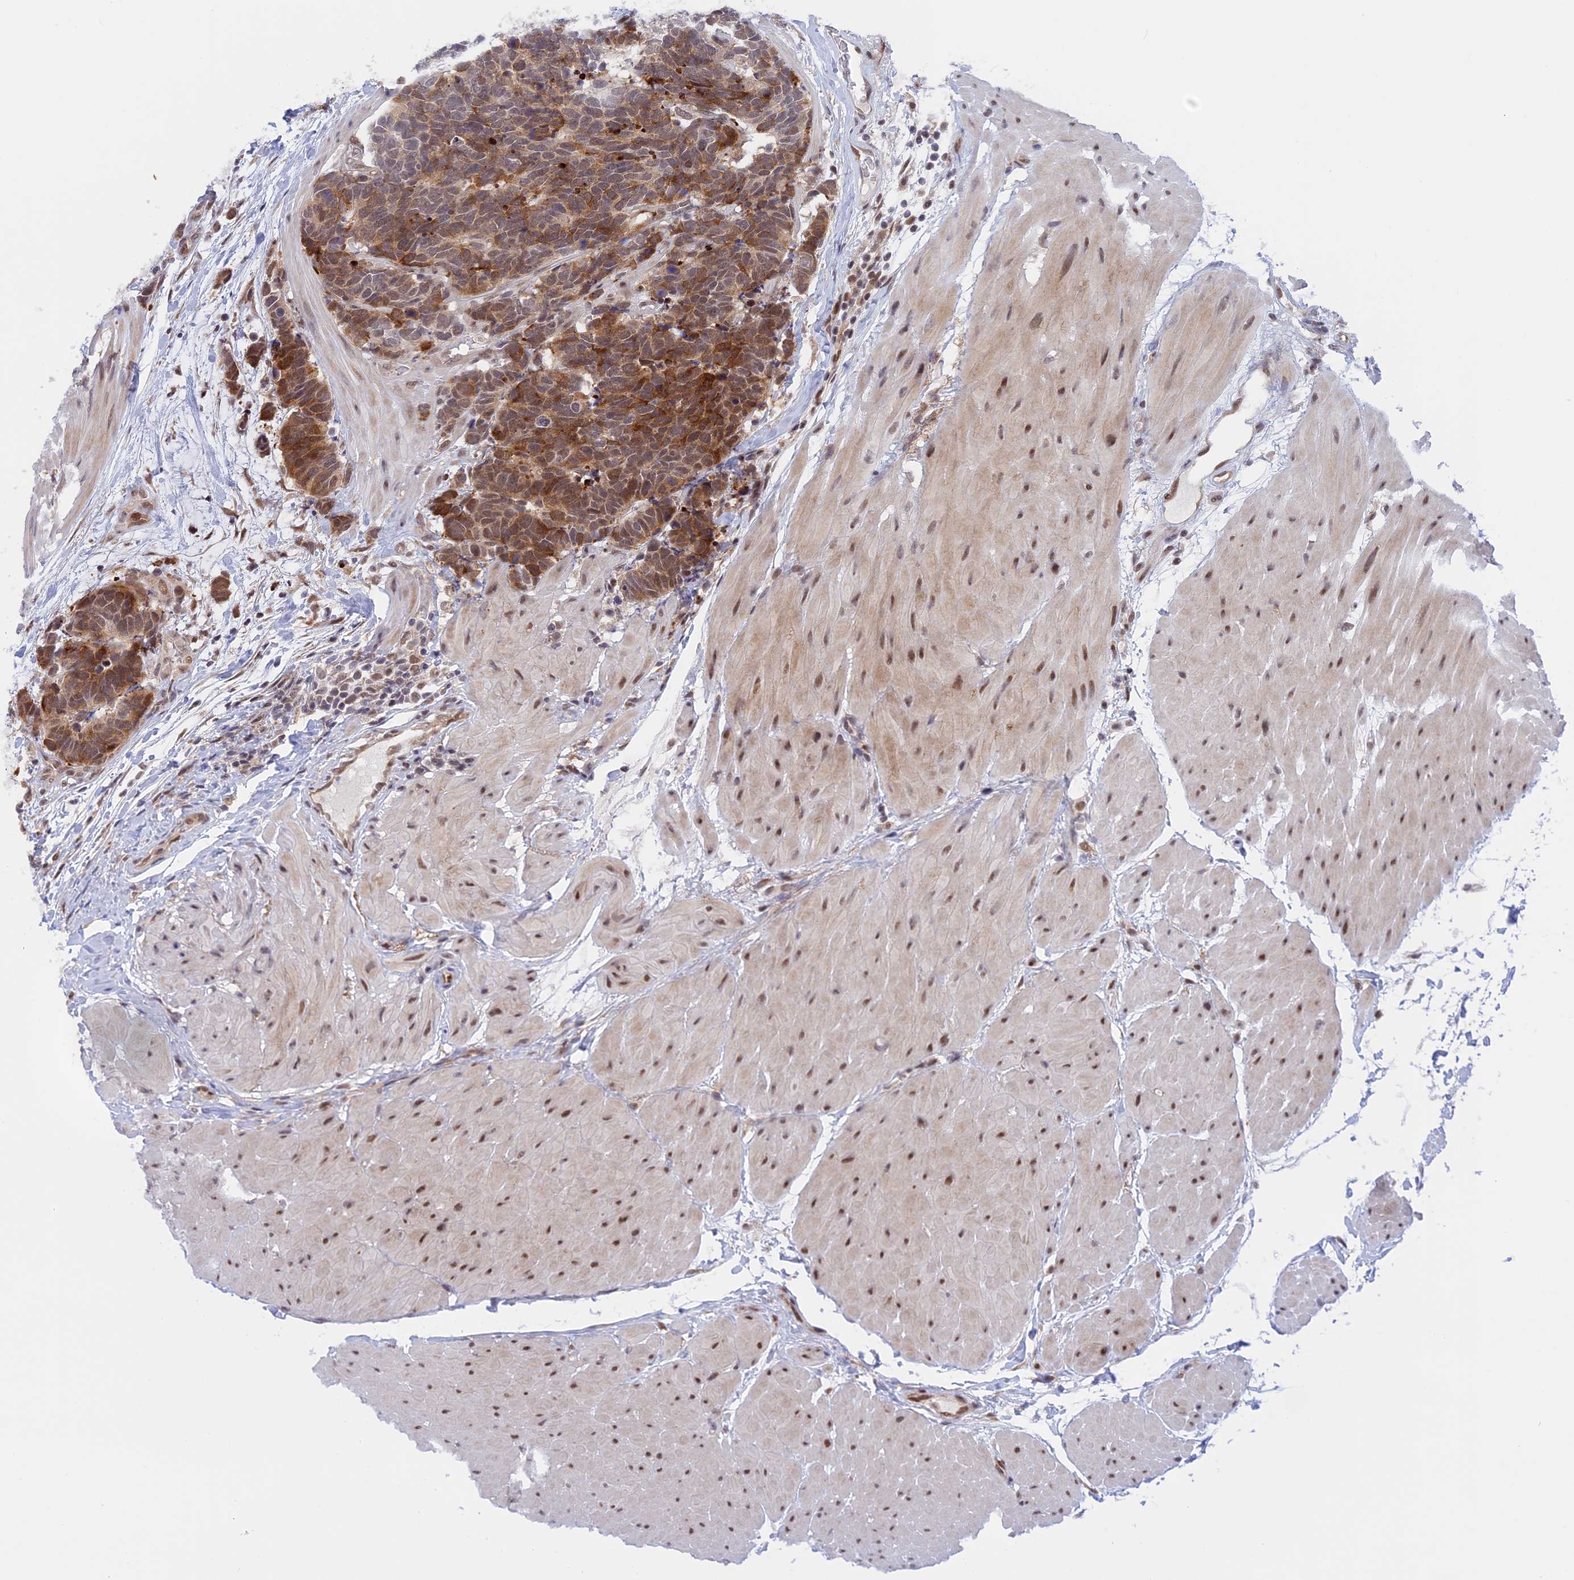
{"staining": {"intensity": "moderate", "quantity": ">75%", "location": "cytoplasmic/membranous,nuclear"}, "tissue": "carcinoid", "cell_type": "Tumor cells", "image_type": "cancer", "snomed": [{"axis": "morphology", "description": "Carcinoma, NOS"}, {"axis": "morphology", "description": "Carcinoid, malignant, NOS"}, {"axis": "topography", "description": "Urinary bladder"}], "caption": "Immunohistochemistry (DAB) staining of malignant carcinoid reveals moderate cytoplasmic/membranous and nuclear protein positivity in approximately >75% of tumor cells.", "gene": "POLR2C", "patient": {"sex": "male", "age": 57}}